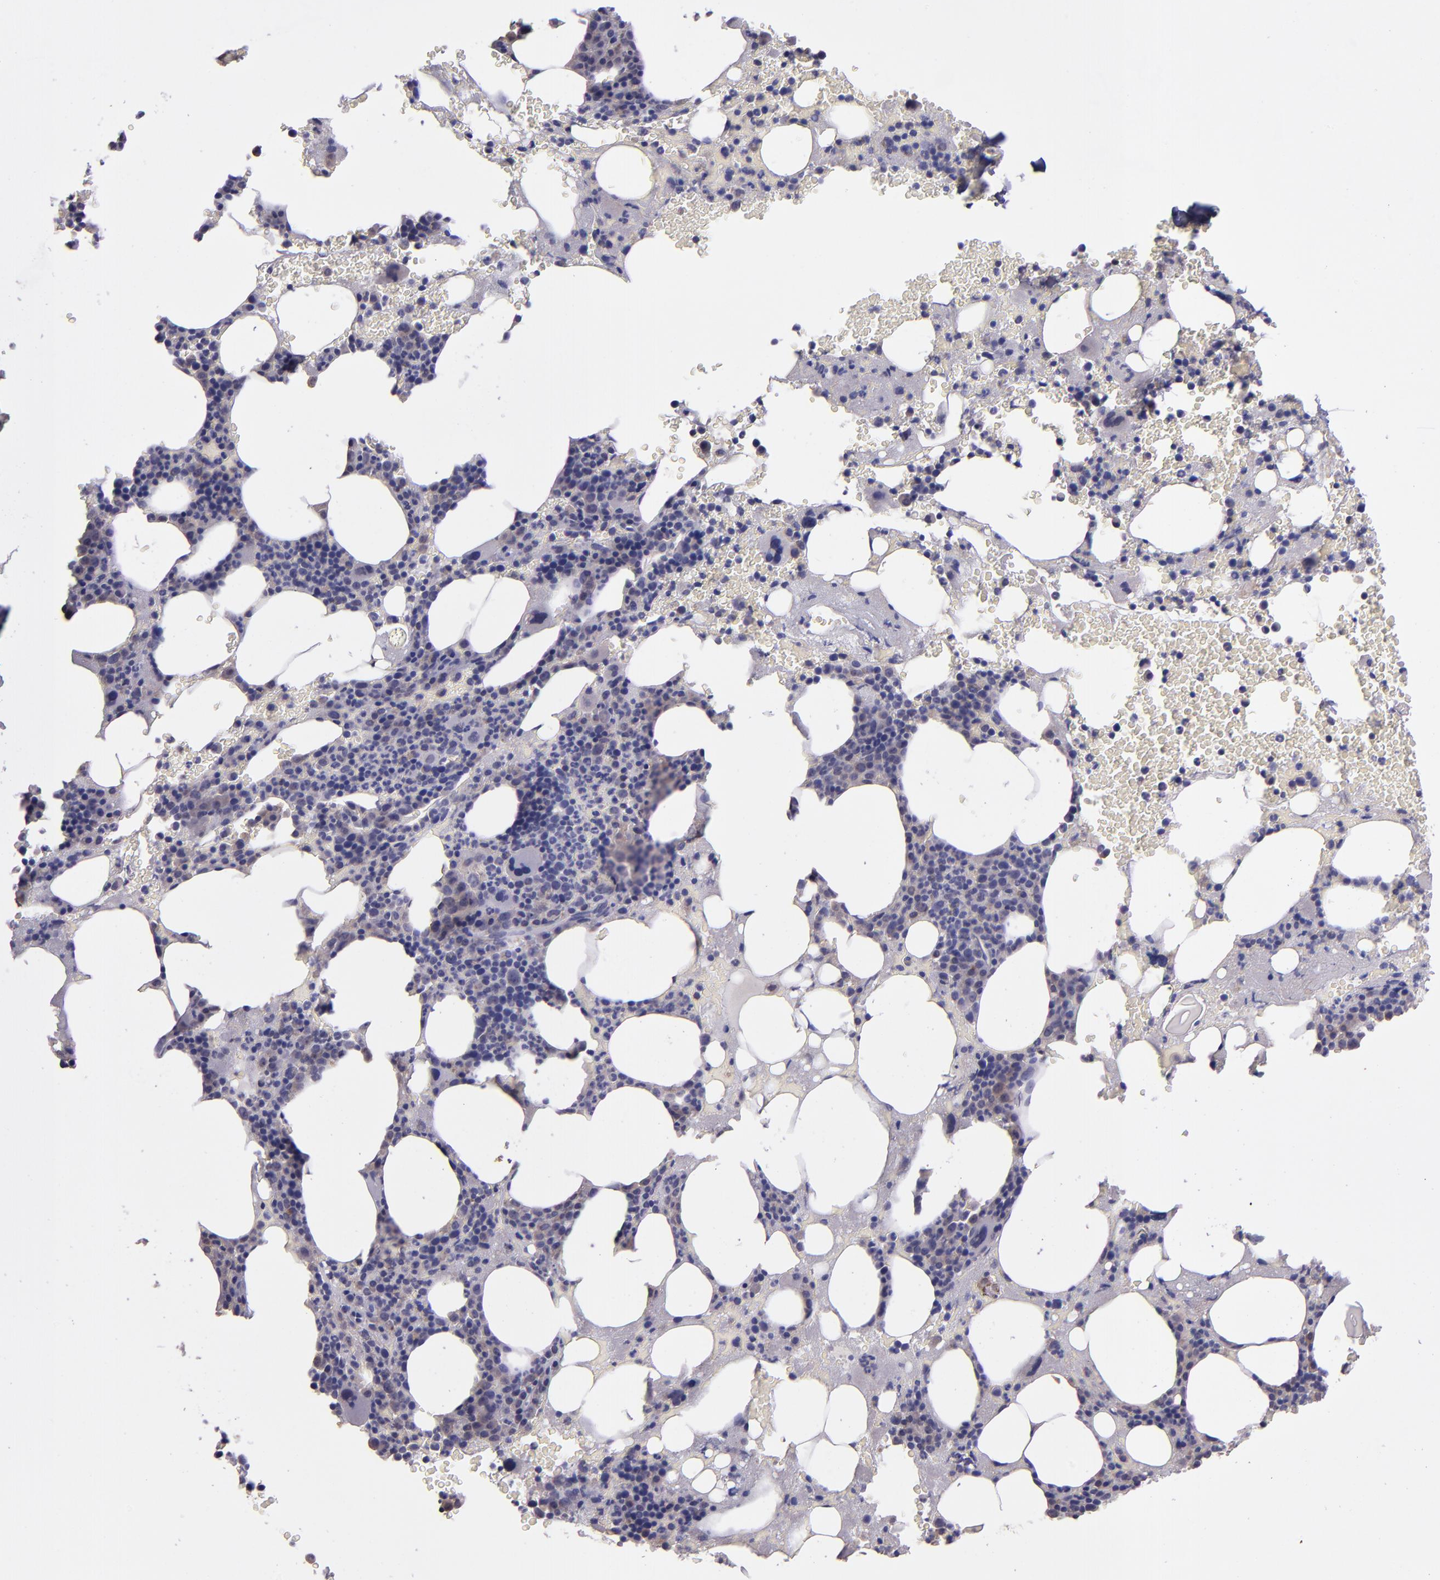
{"staining": {"intensity": "weak", "quantity": "<25%", "location": "cytoplasmic/membranous"}, "tissue": "bone marrow", "cell_type": "Hematopoietic cells", "image_type": "normal", "snomed": [{"axis": "morphology", "description": "Normal tissue, NOS"}, {"axis": "topography", "description": "Bone marrow"}], "caption": "The image demonstrates no significant positivity in hematopoietic cells of bone marrow.", "gene": "PAPPA", "patient": {"sex": "male", "age": 82}}